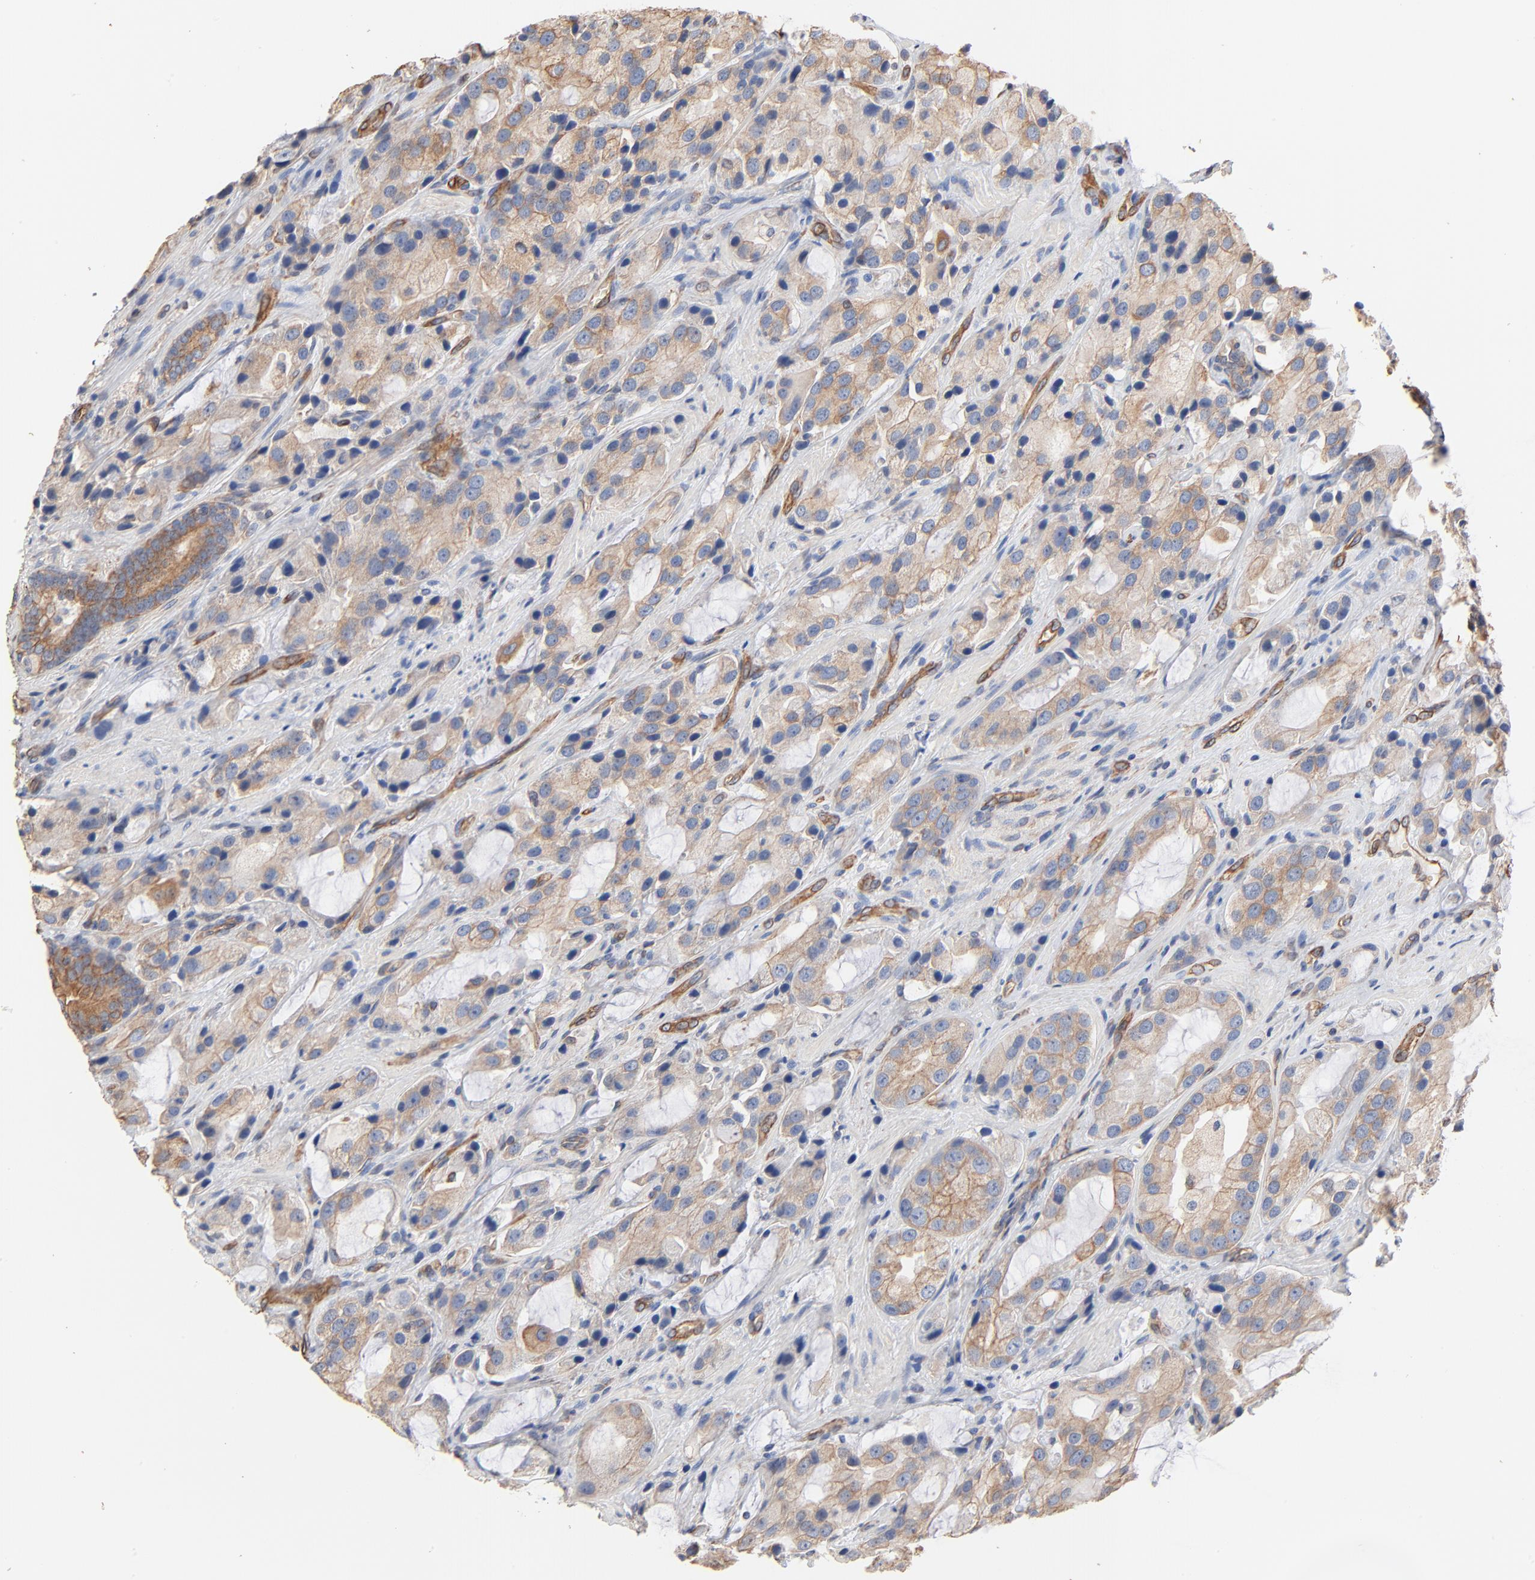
{"staining": {"intensity": "weak", "quantity": "<25%", "location": "cytoplasmic/membranous"}, "tissue": "prostate cancer", "cell_type": "Tumor cells", "image_type": "cancer", "snomed": [{"axis": "morphology", "description": "Adenocarcinoma, High grade"}, {"axis": "topography", "description": "Prostate"}], "caption": "Immunohistochemistry (IHC) histopathology image of neoplastic tissue: prostate cancer (adenocarcinoma (high-grade)) stained with DAB exhibits no significant protein expression in tumor cells. Brightfield microscopy of IHC stained with DAB (brown) and hematoxylin (blue), captured at high magnification.", "gene": "ABCD4", "patient": {"sex": "male", "age": 70}}